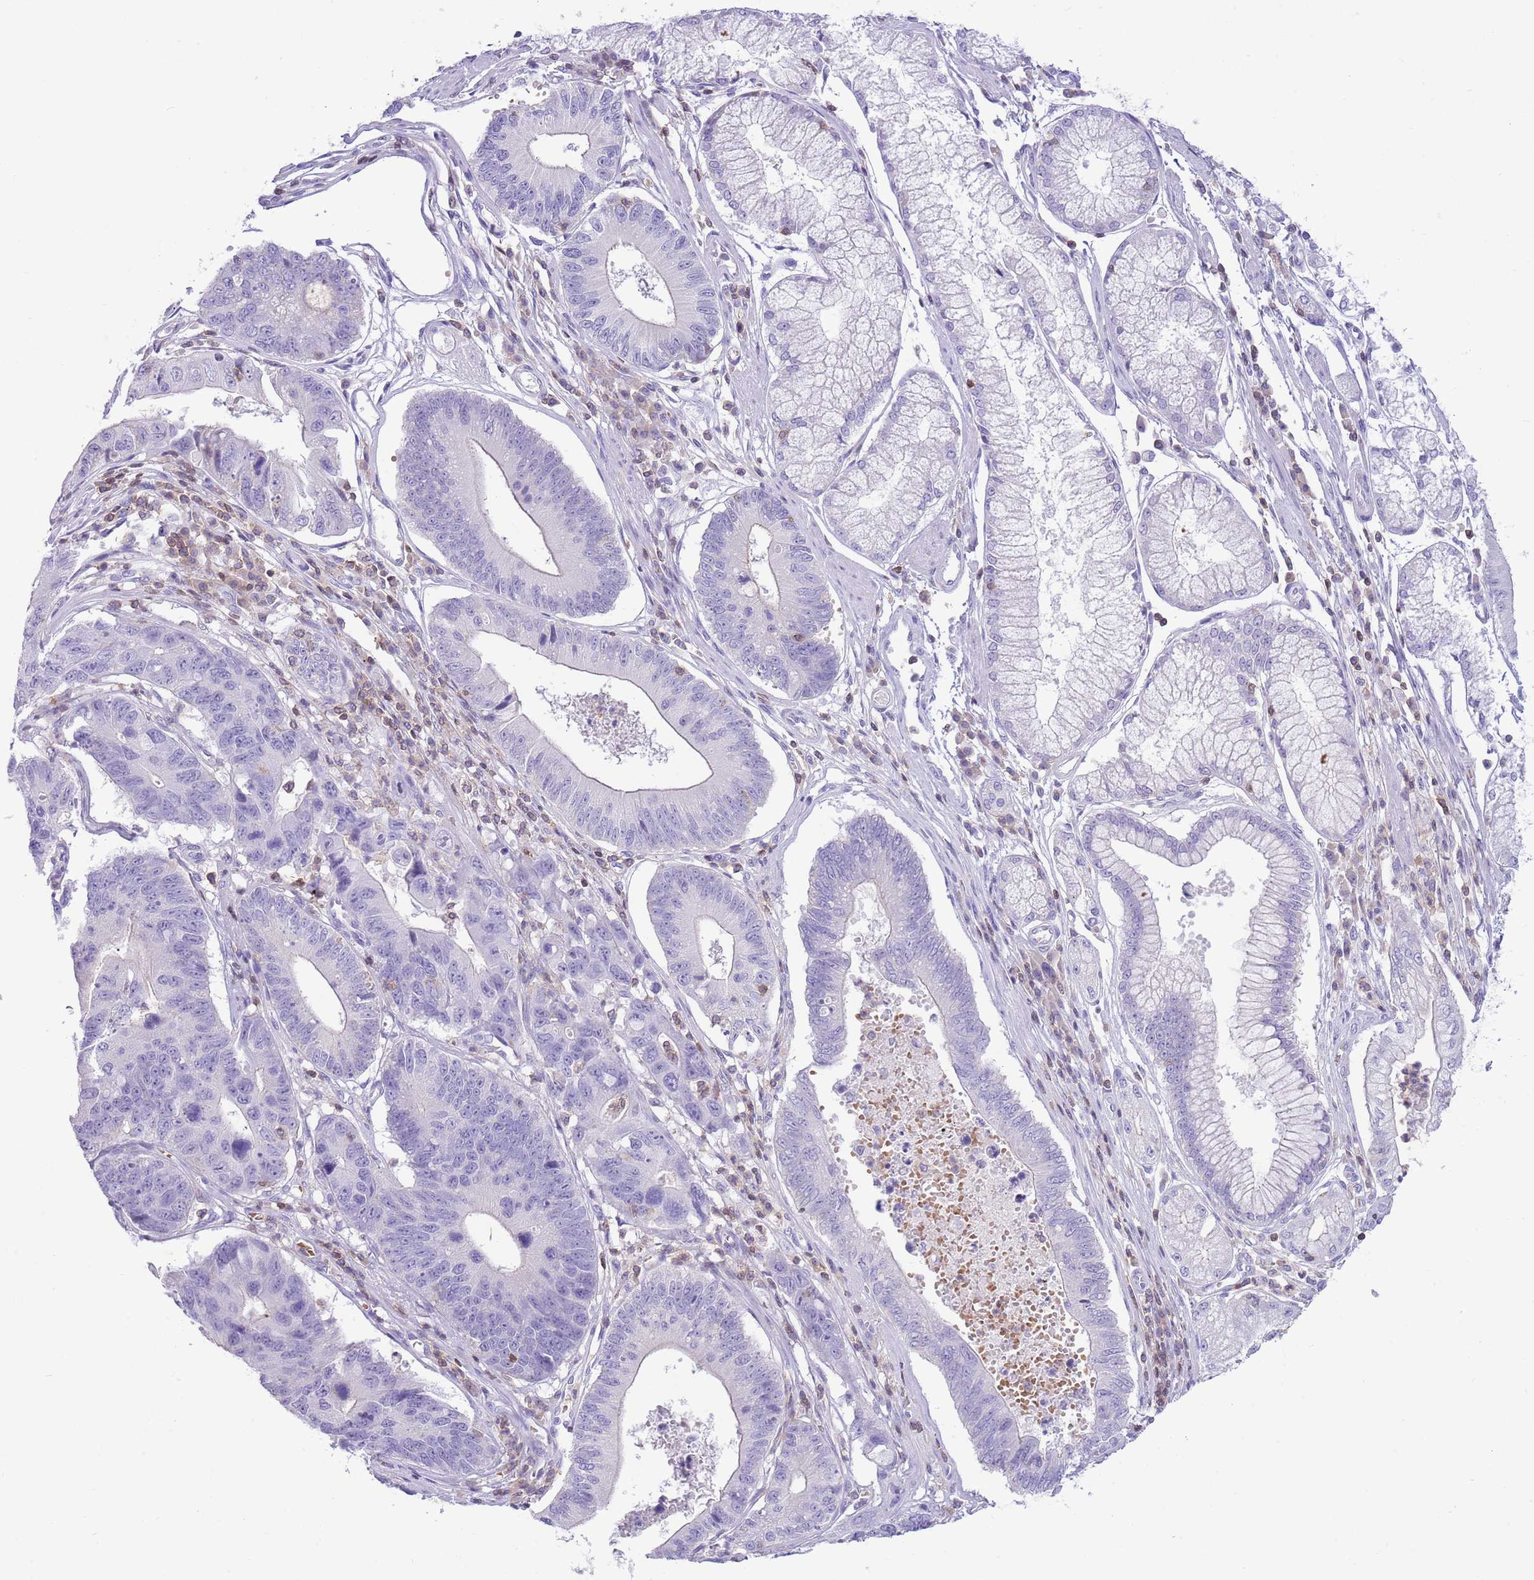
{"staining": {"intensity": "negative", "quantity": "none", "location": "none"}, "tissue": "stomach cancer", "cell_type": "Tumor cells", "image_type": "cancer", "snomed": [{"axis": "morphology", "description": "Adenocarcinoma, NOS"}, {"axis": "topography", "description": "Stomach"}], "caption": "A high-resolution image shows IHC staining of adenocarcinoma (stomach), which shows no significant positivity in tumor cells. (Brightfield microscopy of DAB IHC at high magnification).", "gene": "OR4Q3", "patient": {"sex": "male", "age": 59}}